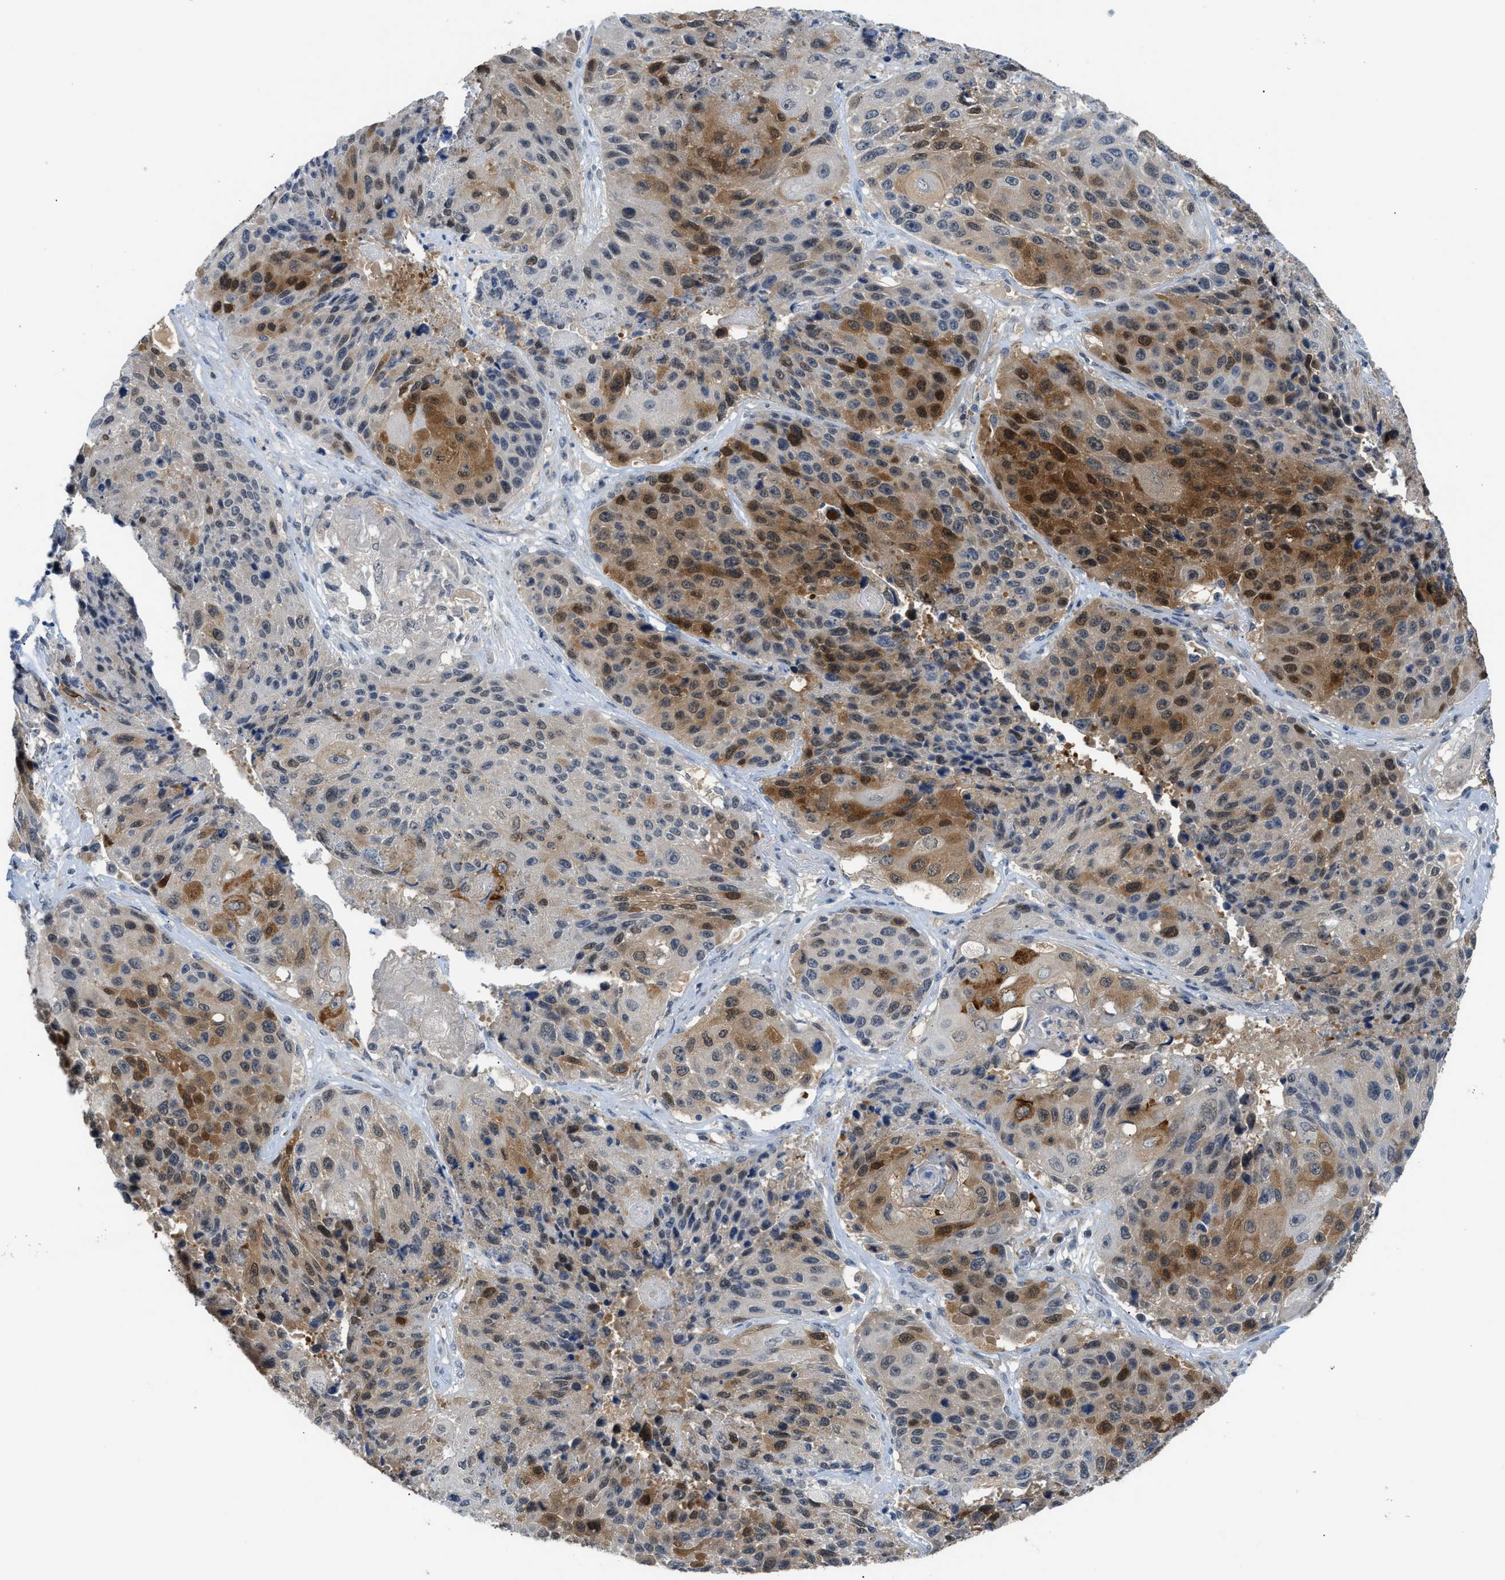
{"staining": {"intensity": "moderate", "quantity": "25%-75%", "location": "cytoplasmic/membranous,nuclear"}, "tissue": "lung cancer", "cell_type": "Tumor cells", "image_type": "cancer", "snomed": [{"axis": "morphology", "description": "Squamous cell carcinoma, NOS"}, {"axis": "topography", "description": "Lung"}], "caption": "A high-resolution histopathology image shows immunohistochemistry staining of lung cancer (squamous cell carcinoma), which displays moderate cytoplasmic/membranous and nuclear positivity in about 25%-75% of tumor cells.", "gene": "PSAT1", "patient": {"sex": "male", "age": 61}}